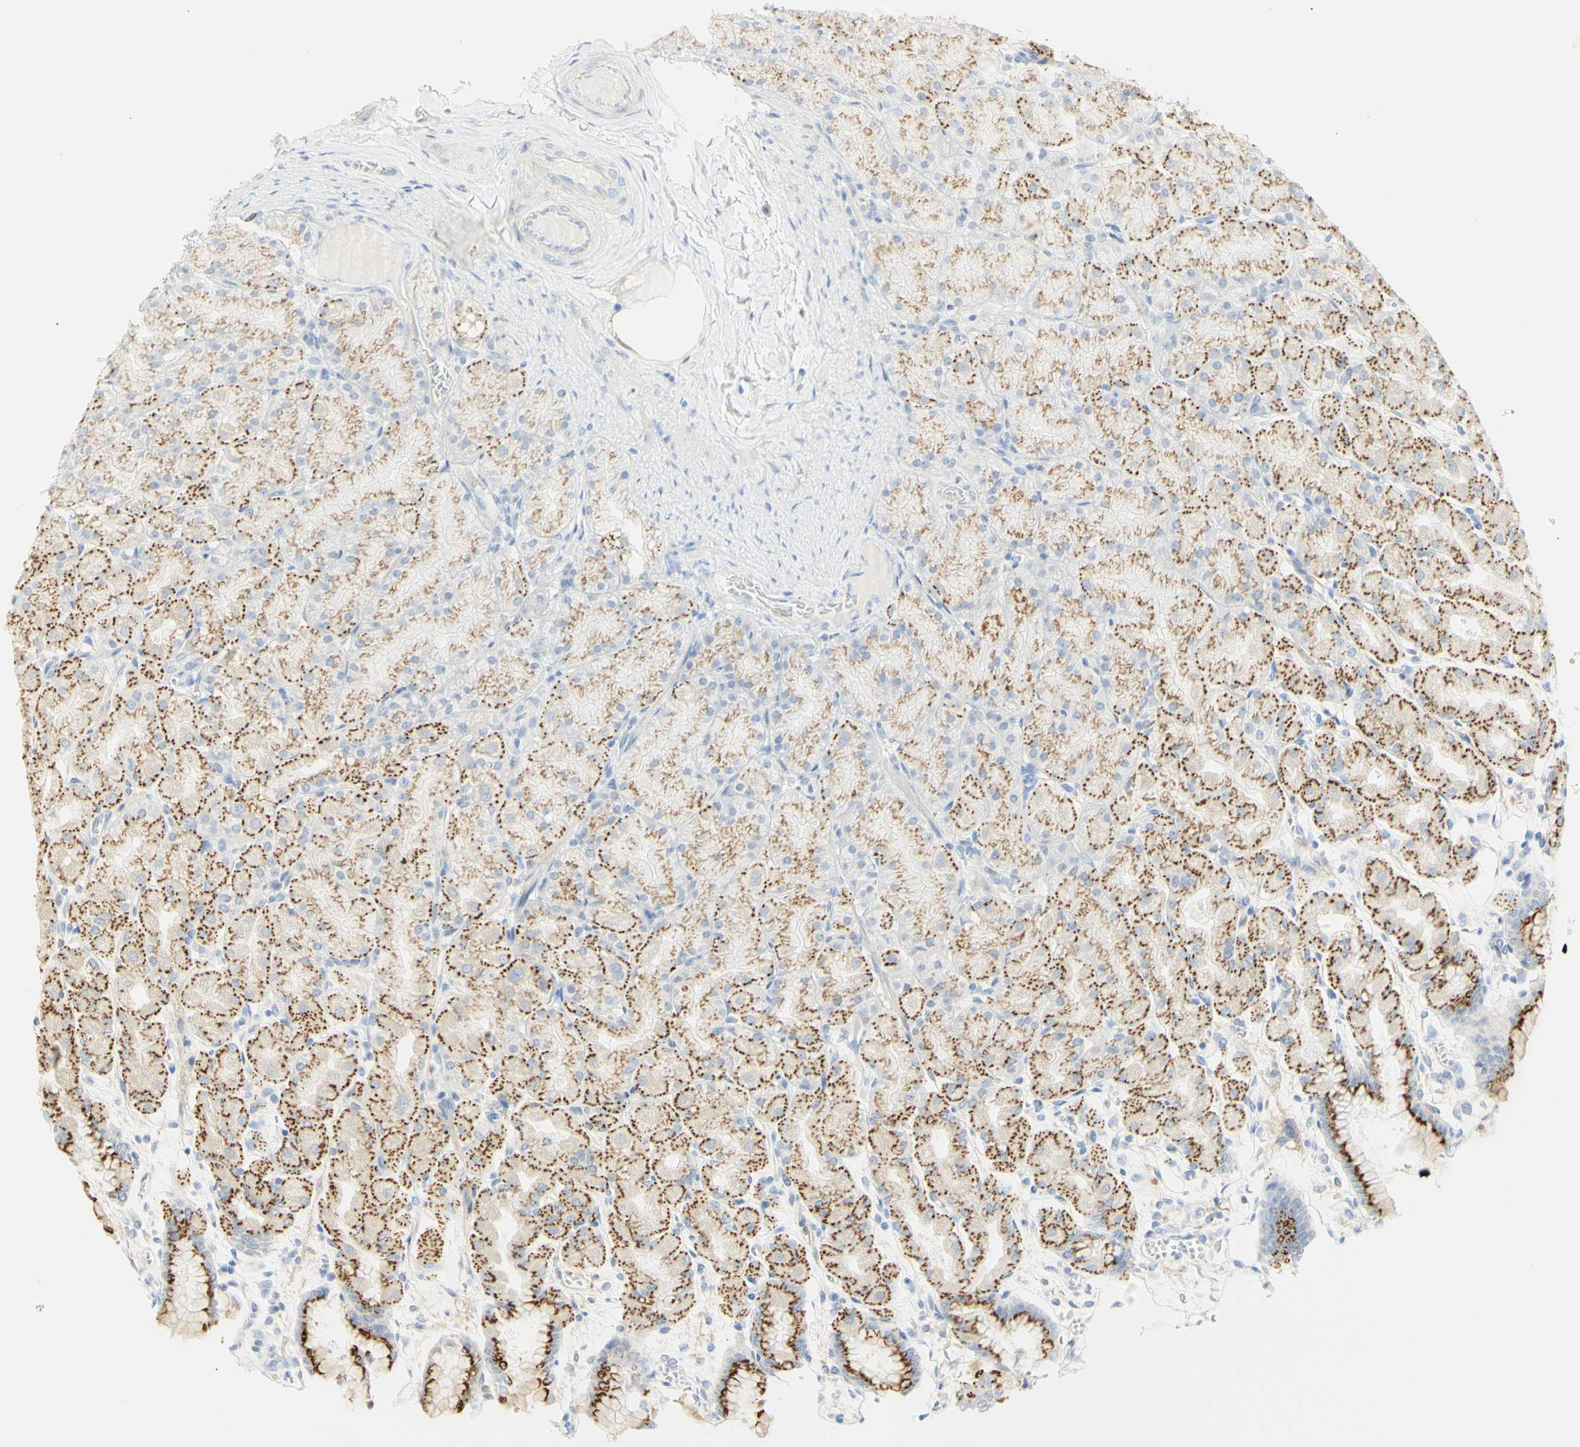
{"staining": {"intensity": "strong", "quantity": ">75%", "location": "cytoplasmic/membranous"}, "tissue": "stomach", "cell_type": "Glandular cells", "image_type": "normal", "snomed": [{"axis": "morphology", "description": "Normal tissue, NOS"}, {"axis": "topography", "description": "Stomach, upper"}], "caption": "DAB immunohistochemical staining of benign stomach exhibits strong cytoplasmic/membranous protein staining in approximately >75% of glandular cells.", "gene": "B4GALNT3", "patient": {"sex": "female", "age": 56}}